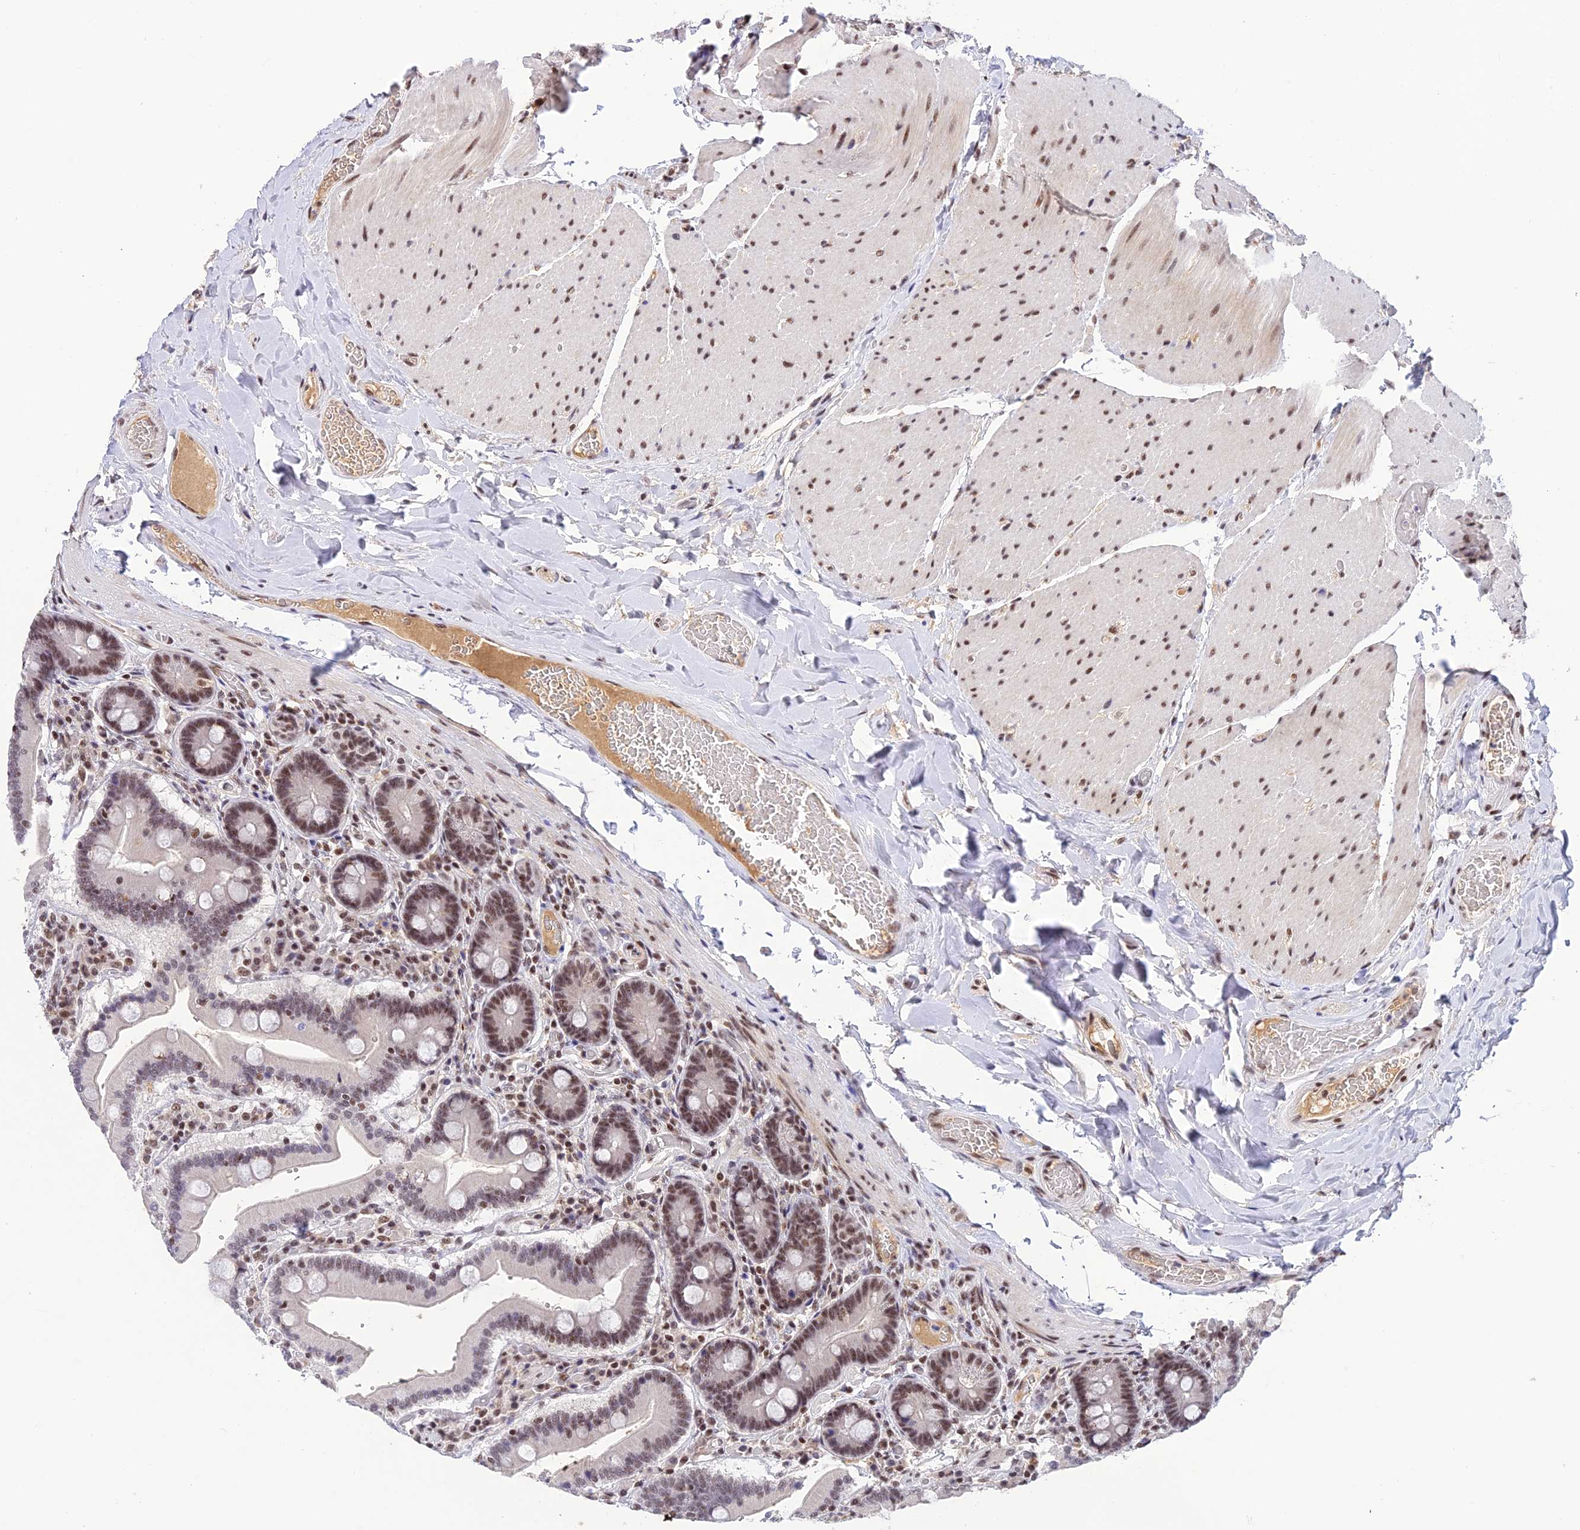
{"staining": {"intensity": "strong", "quantity": ">75%", "location": "nuclear"}, "tissue": "duodenum", "cell_type": "Glandular cells", "image_type": "normal", "snomed": [{"axis": "morphology", "description": "Normal tissue, NOS"}, {"axis": "topography", "description": "Duodenum"}], "caption": "Immunohistochemical staining of benign human duodenum exhibits high levels of strong nuclear positivity in about >75% of glandular cells.", "gene": "THAP11", "patient": {"sex": "female", "age": 62}}